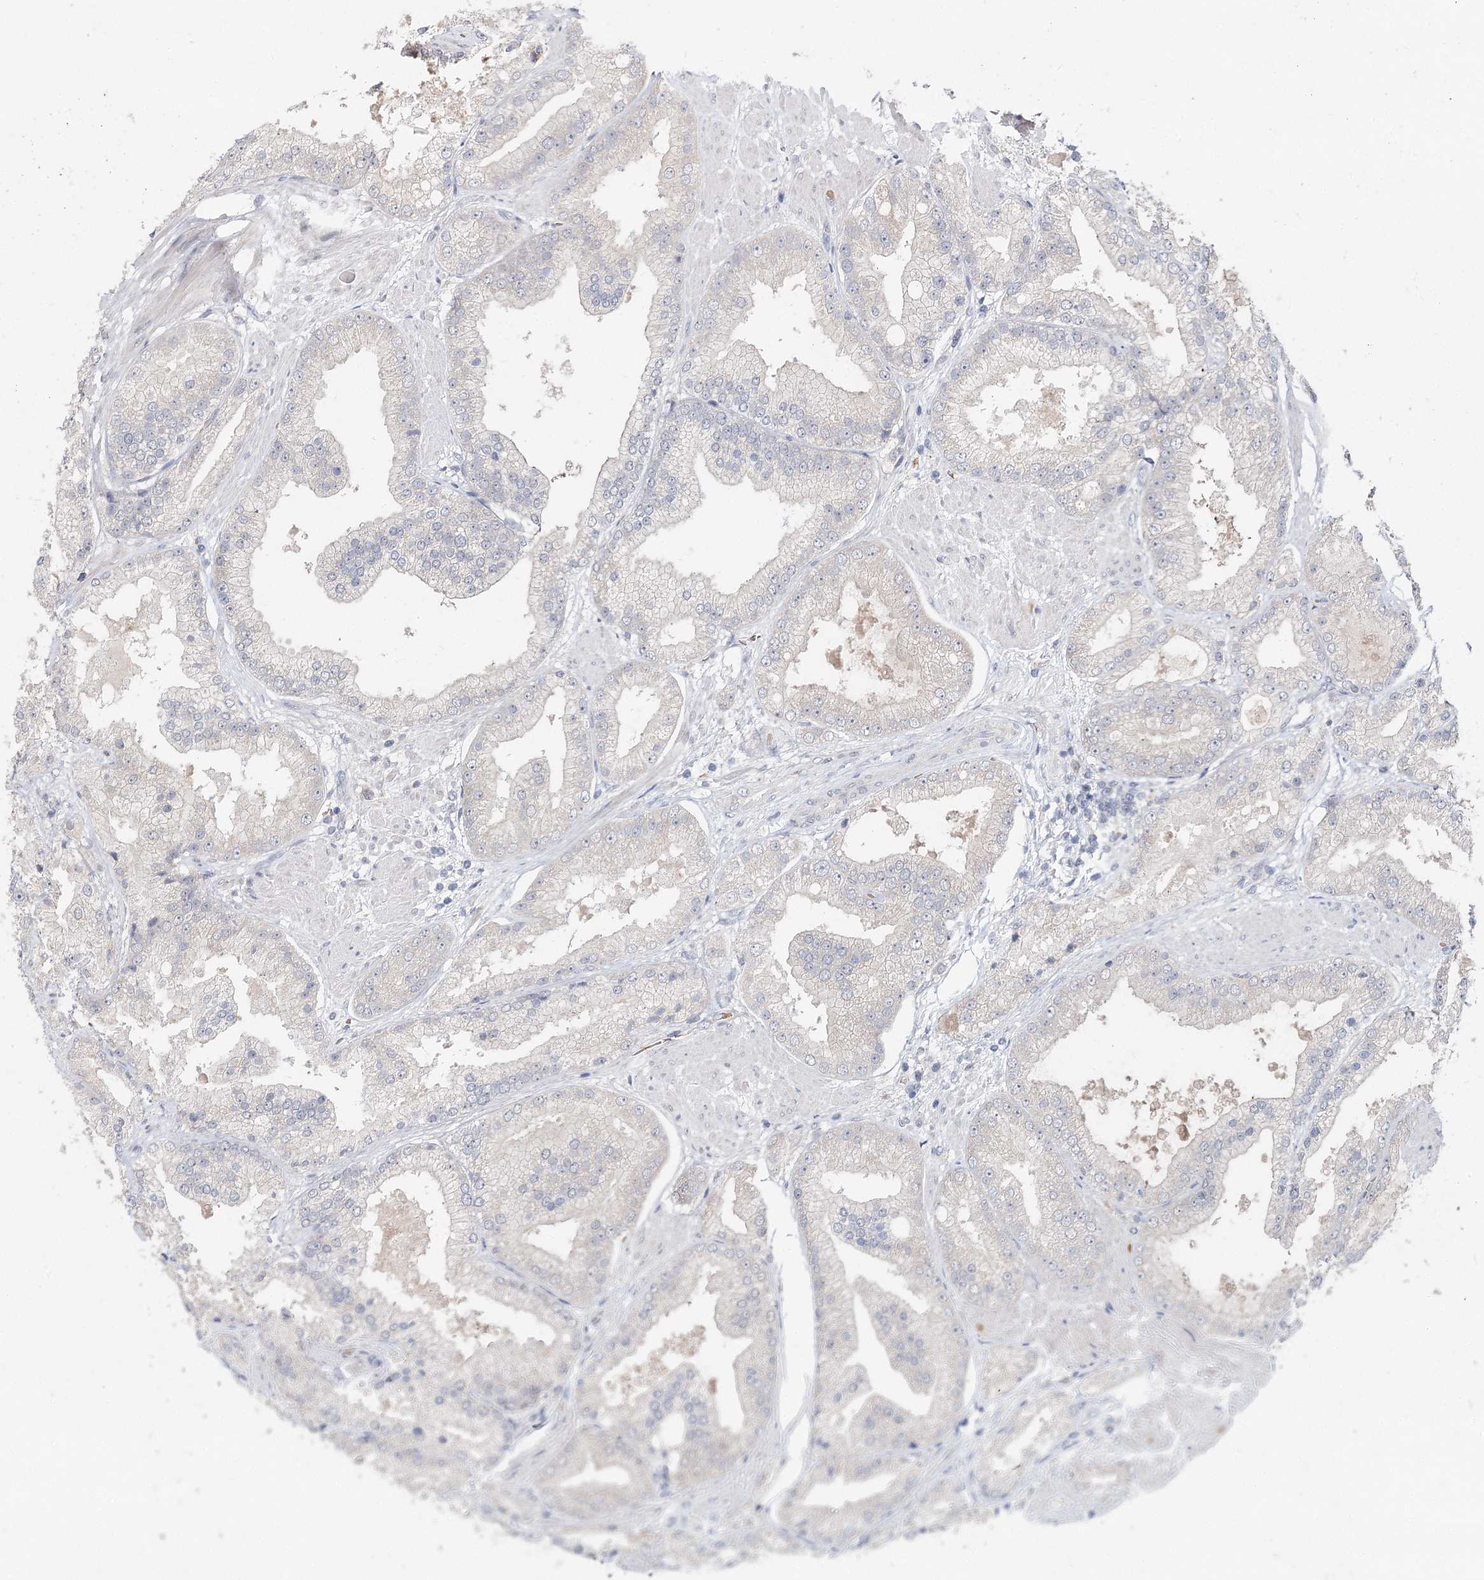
{"staining": {"intensity": "negative", "quantity": "none", "location": "none"}, "tissue": "prostate cancer", "cell_type": "Tumor cells", "image_type": "cancer", "snomed": [{"axis": "morphology", "description": "Adenocarcinoma, Low grade"}, {"axis": "topography", "description": "Prostate"}], "caption": "A histopathology image of human prostate adenocarcinoma (low-grade) is negative for staining in tumor cells. (Immunohistochemistry (ihc), brightfield microscopy, high magnification).", "gene": "FBXO7", "patient": {"sex": "male", "age": 67}}